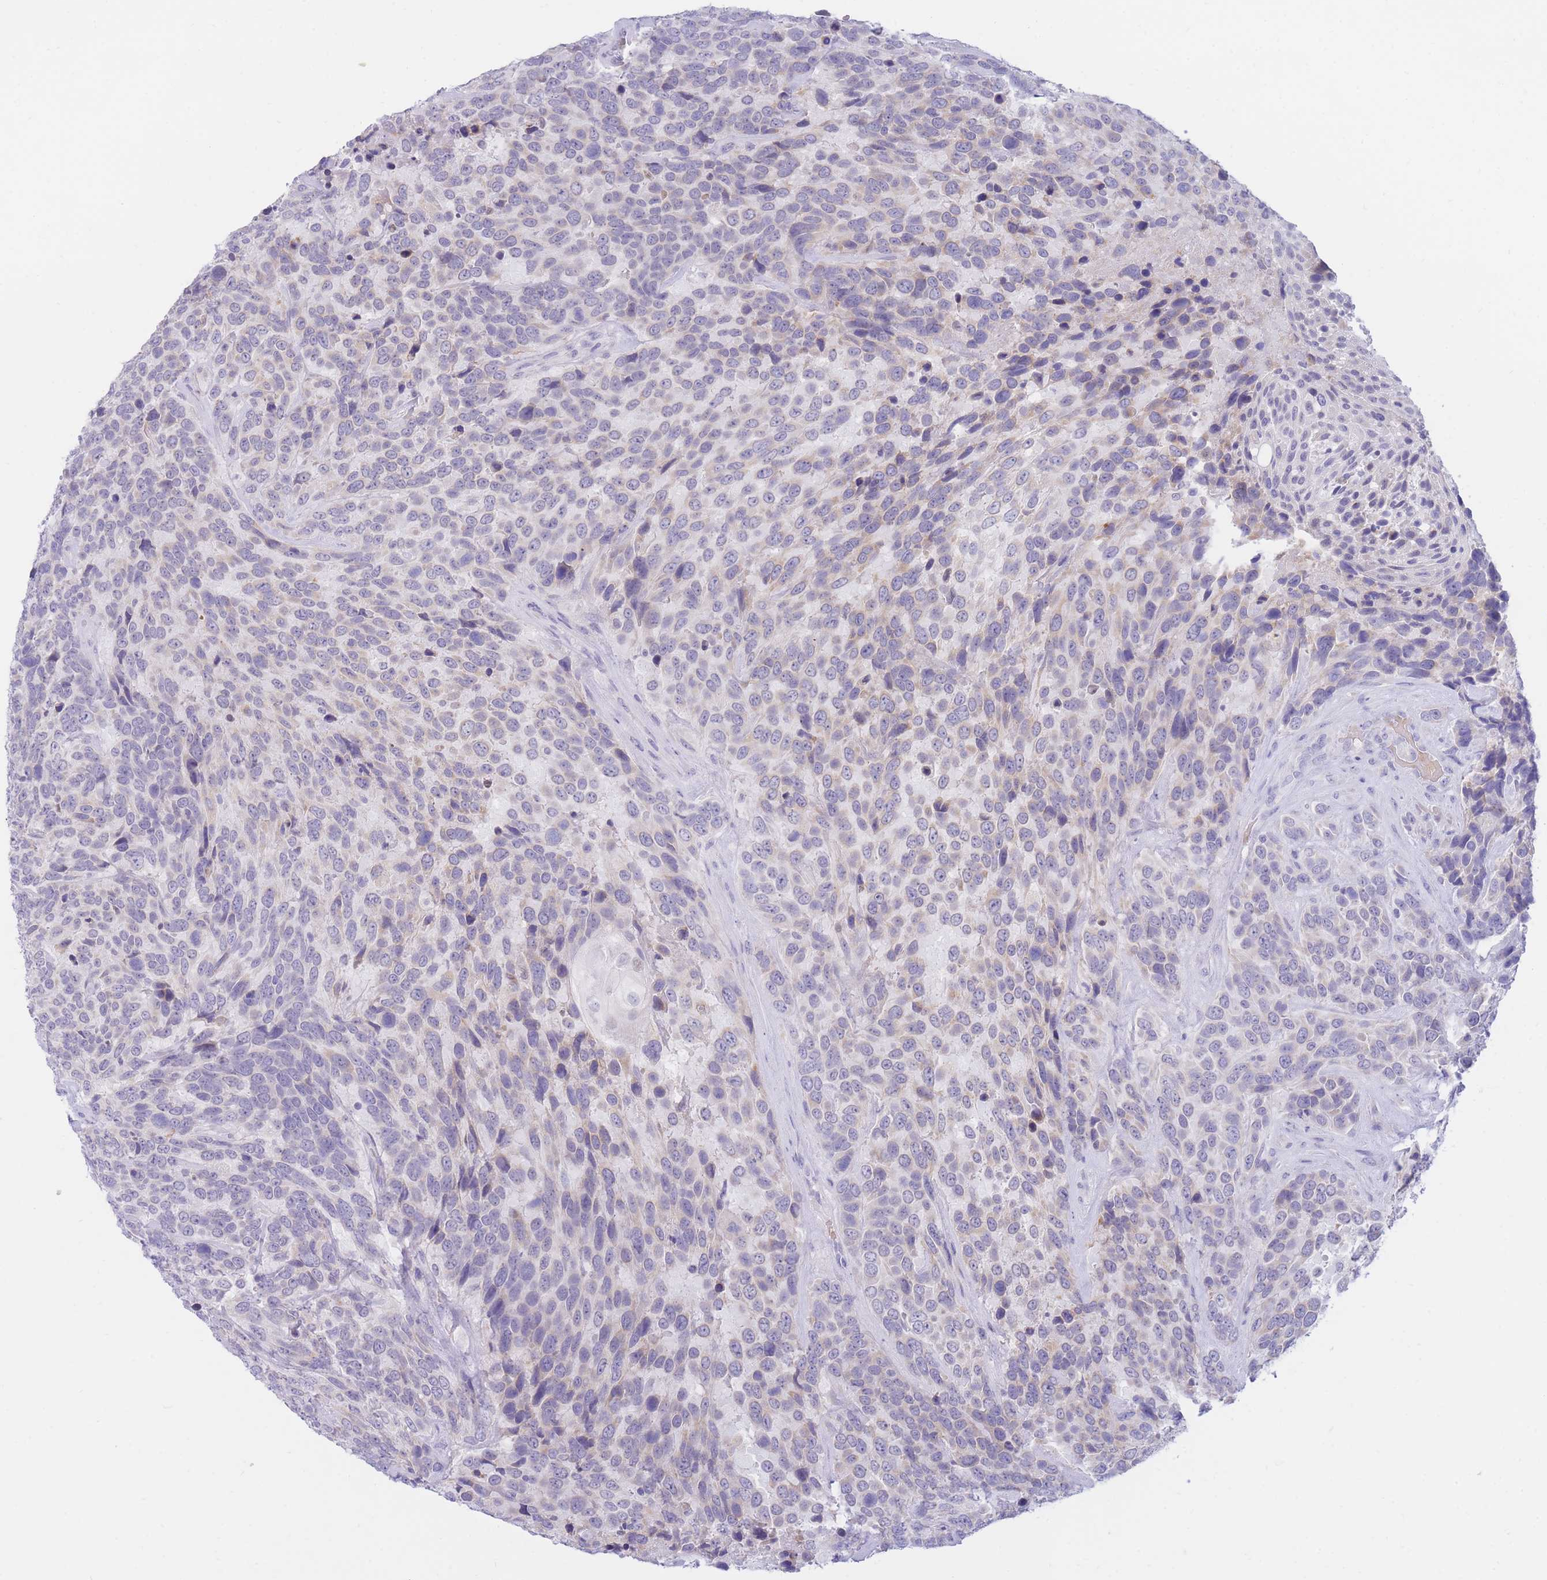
{"staining": {"intensity": "weak", "quantity": "<25%", "location": "cytoplasmic/membranous"}, "tissue": "urothelial cancer", "cell_type": "Tumor cells", "image_type": "cancer", "snomed": [{"axis": "morphology", "description": "Urothelial carcinoma, High grade"}, {"axis": "topography", "description": "Urinary bladder"}], "caption": "Immunohistochemical staining of urothelial carcinoma (high-grade) displays no significant staining in tumor cells.", "gene": "SSUH2", "patient": {"sex": "female", "age": 70}}